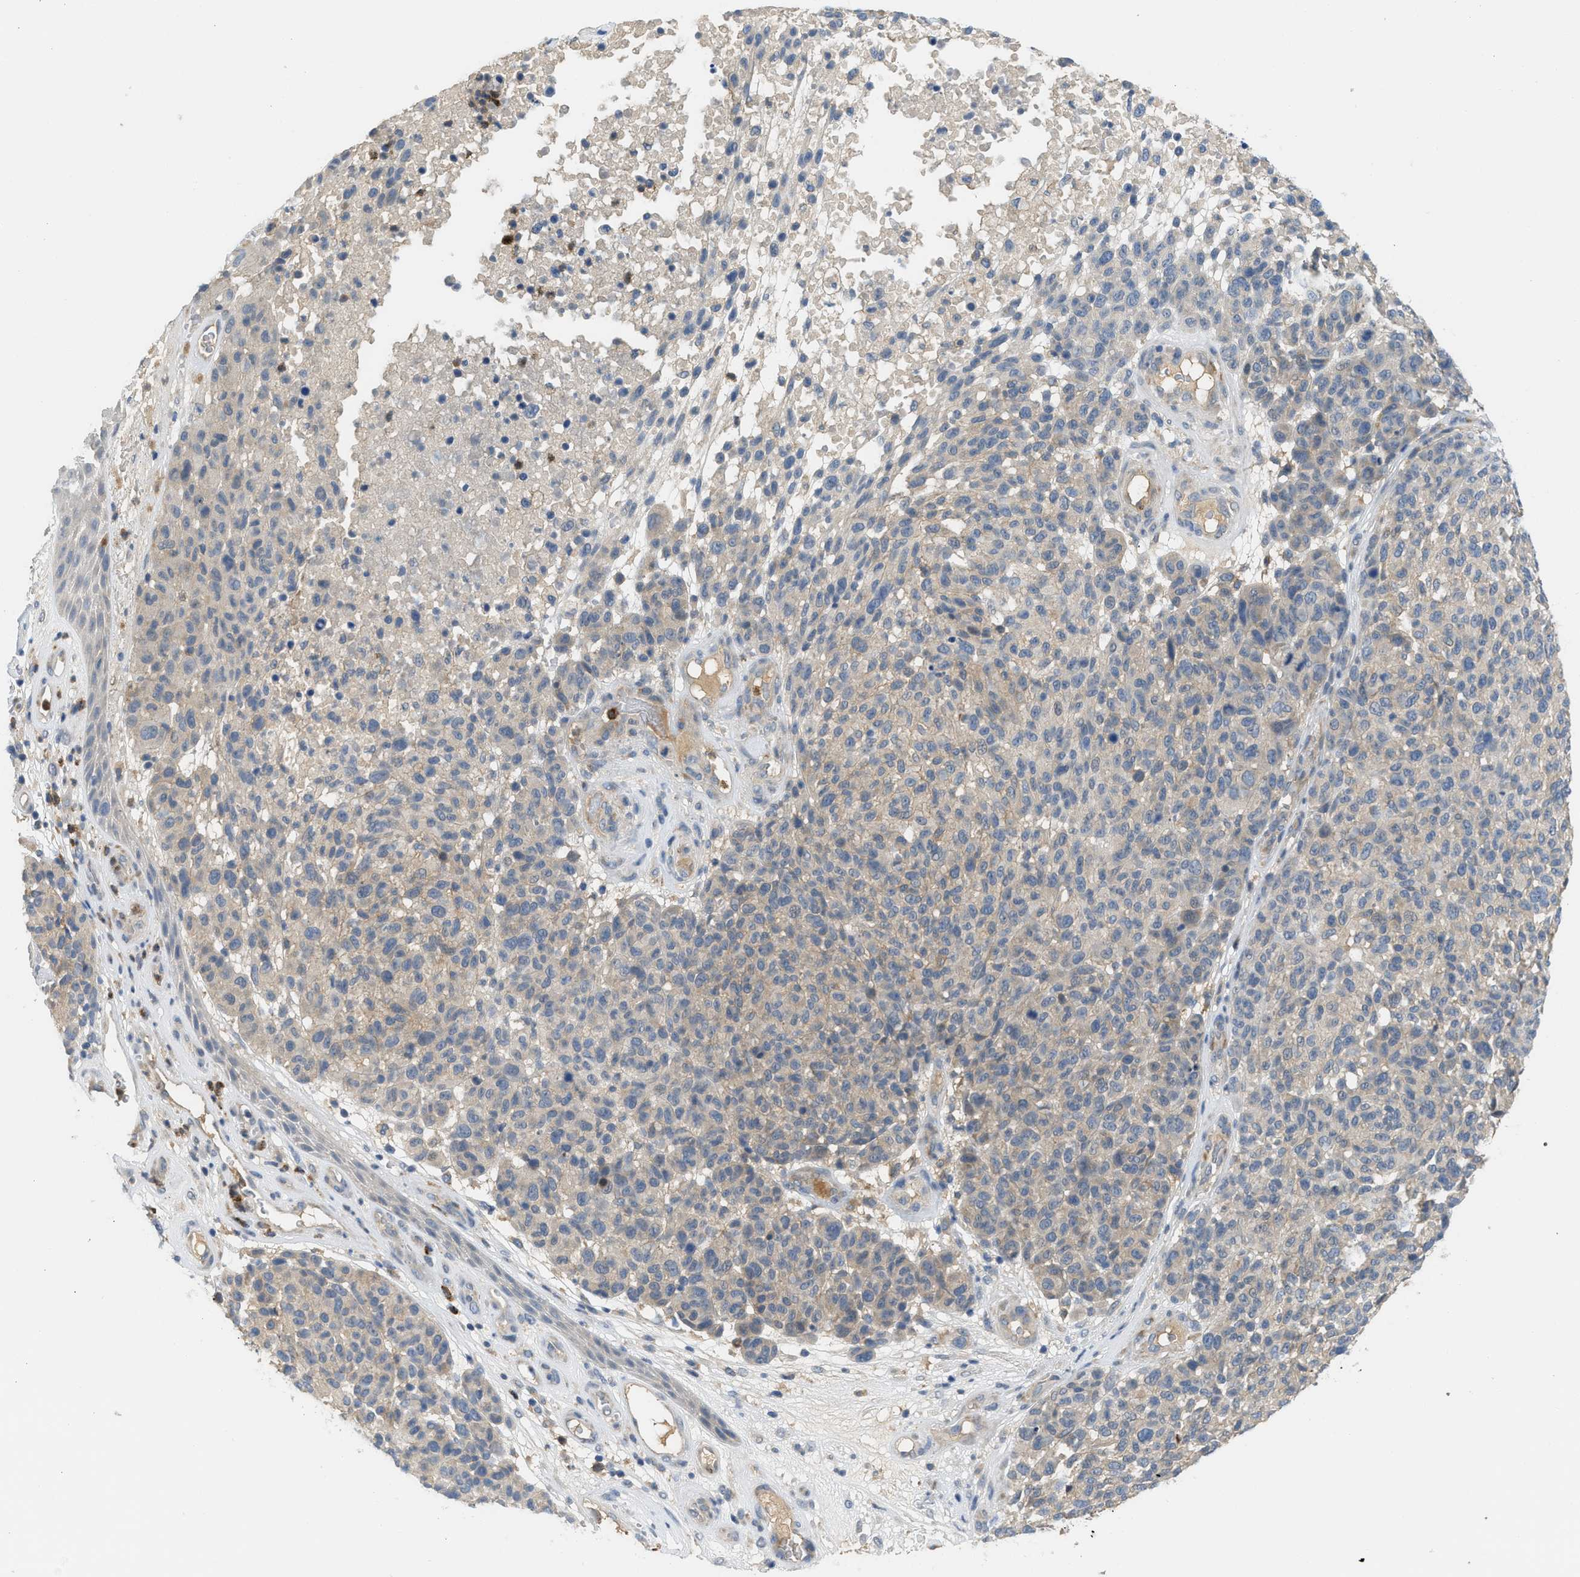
{"staining": {"intensity": "weak", "quantity": "25%-75%", "location": "cytoplasmic/membranous"}, "tissue": "melanoma", "cell_type": "Tumor cells", "image_type": "cancer", "snomed": [{"axis": "morphology", "description": "Malignant melanoma, NOS"}, {"axis": "topography", "description": "Skin"}], "caption": "Malignant melanoma stained with a protein marker shows weak staining in tumor cells.", "gene": "RHBDF2", "patient": {"sex": "male", "age": 59}}